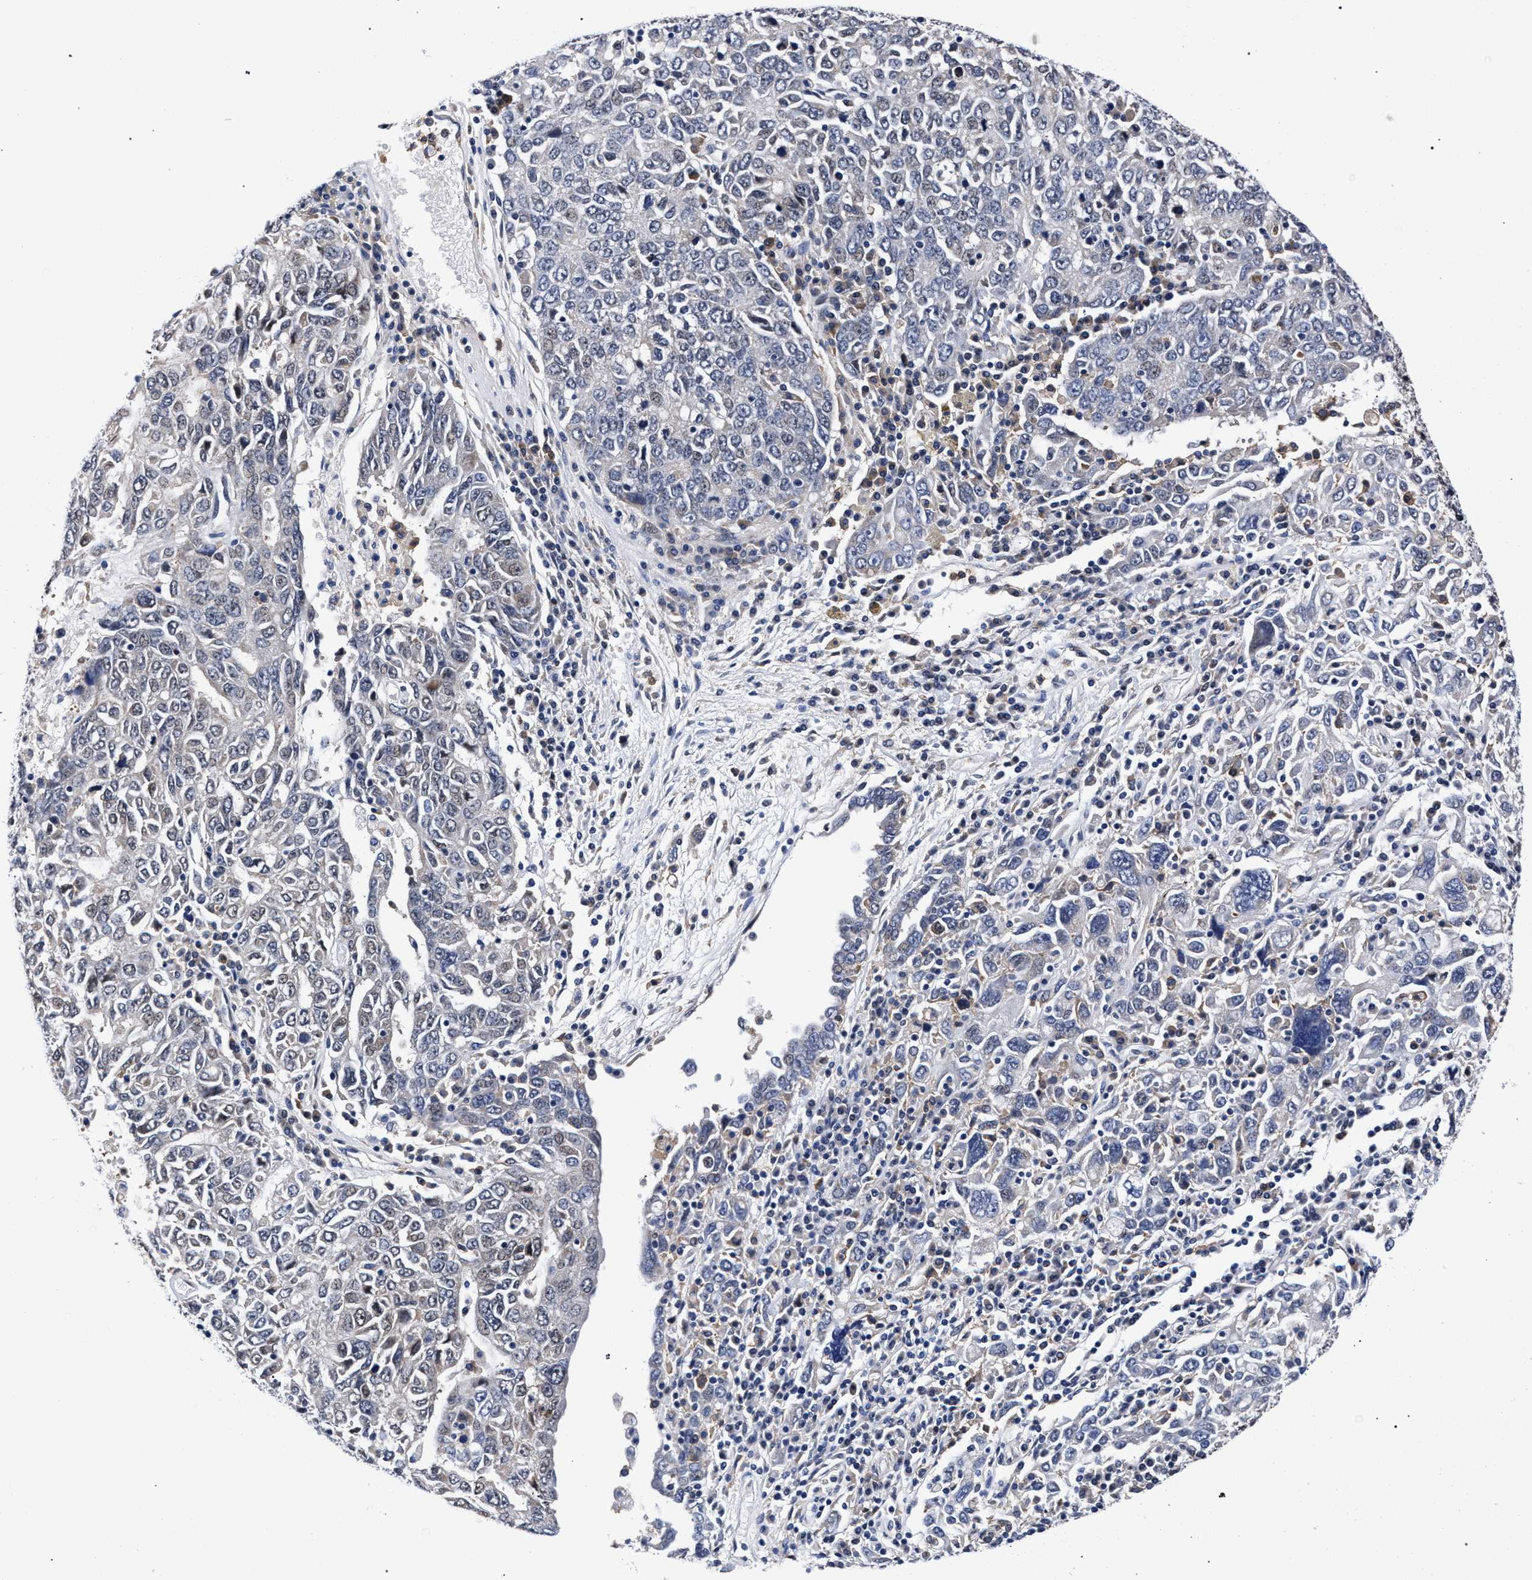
{"staining": {"intensity": "negative", "quantity": "none", "location": "none"}, "tissue": "ovarian cancer", "cell_type": "Tumor cells", "image_type": "cancer", "snomed": [{"axis": "morphology", "description": "Carcinoma, endometroid"}, {"axis": "topography", "description": "Ovary"}], "caption": "The IHC image has no significant staining in tumor cells of ovarian cancer tissue. Nuclei are stained in blue.", "gene": "ZNF462", "patient": {"sex": "female", "age": 62}}